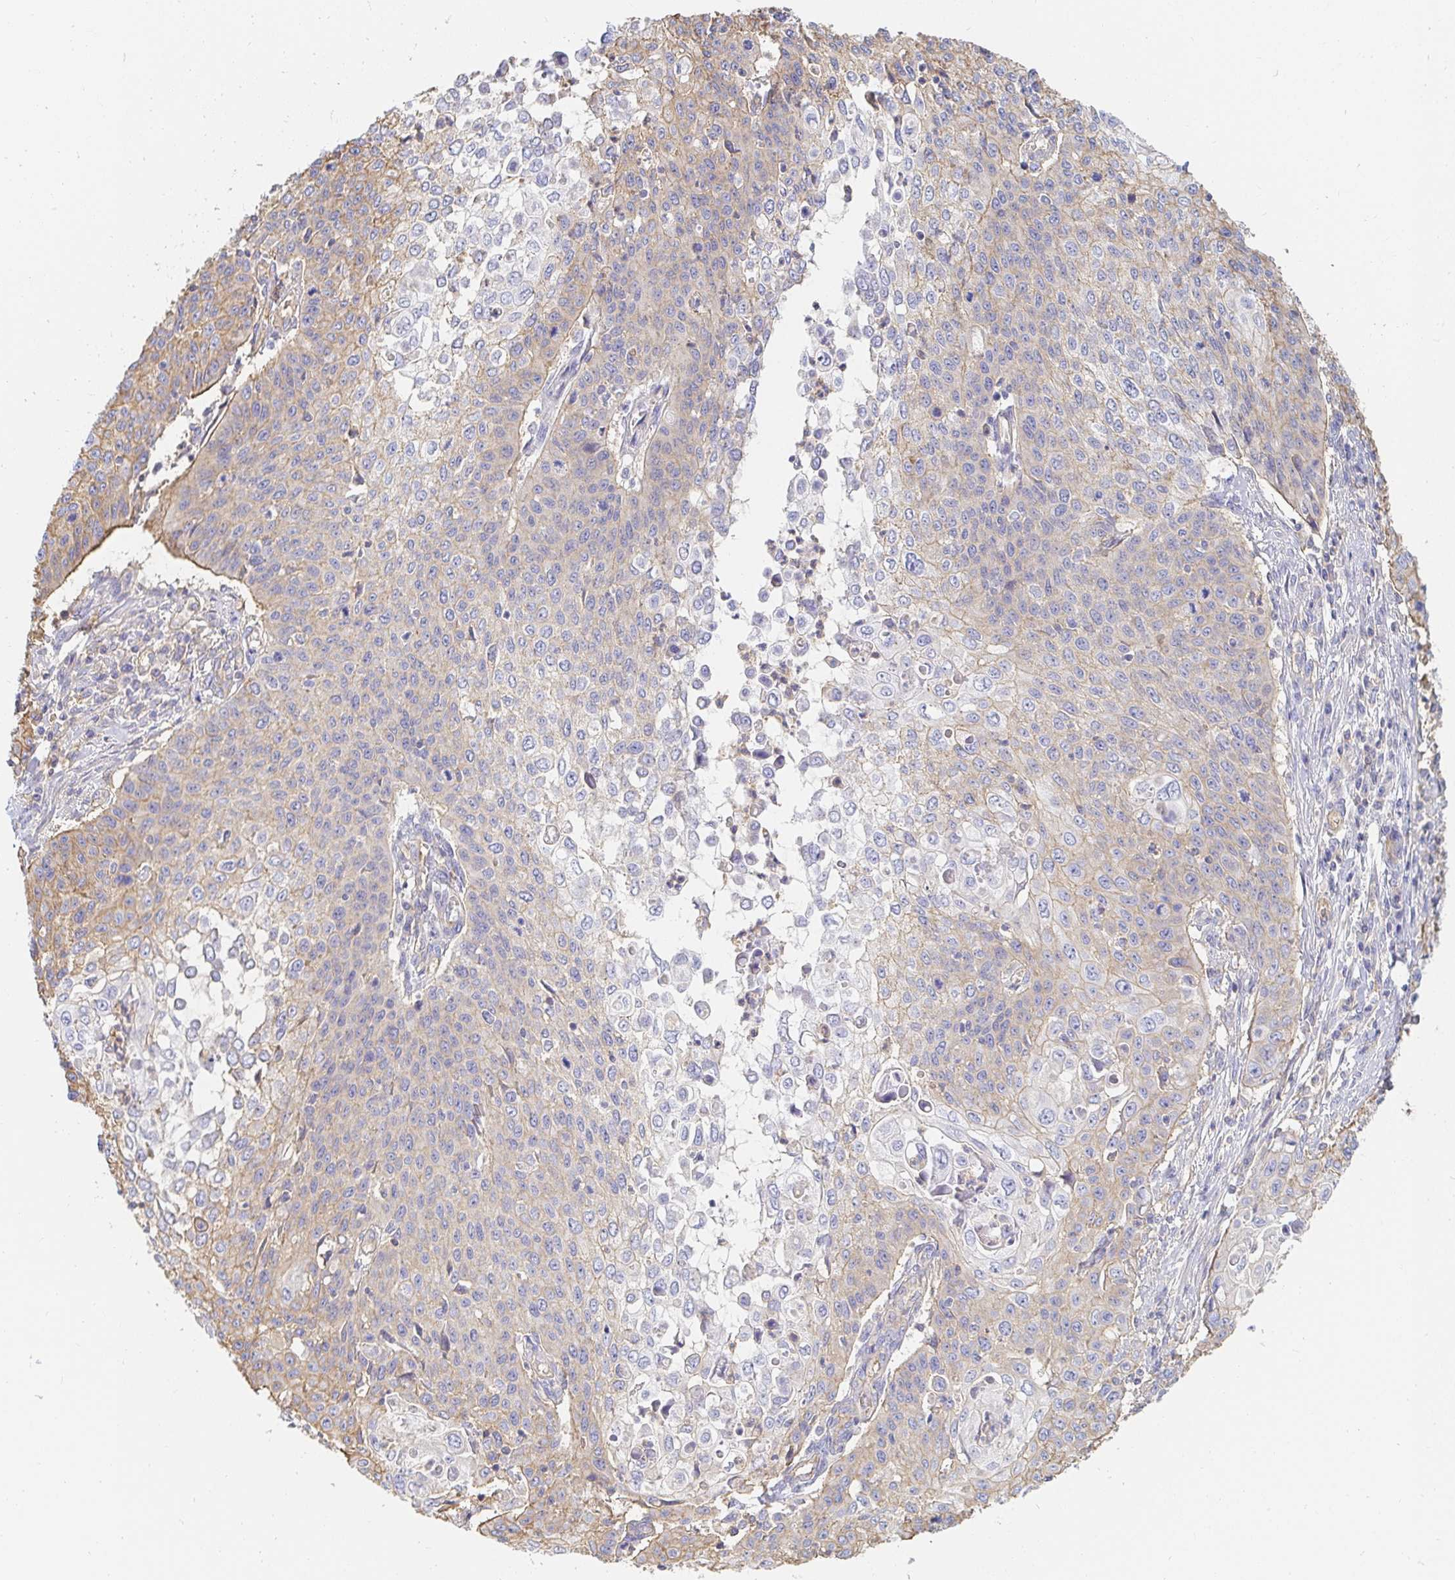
{"staining": {"intensity": "weak", "quantity": "<25%", "location": "cytoplasmic/membranous"}, "tissue": "cervical cancer", "cell_type": "Tumor cells", "image_type": "cancer", "snomed": [{"axis": "morphology", "description": "Squamous cell carcinoma, NOS"}, {"axis": "topography", "description": "Cervix"}], "caption": "Tumor cells show no significant staining in cervical cancer.", "gene": "TSPAN19", "patient": {"sex": "female", "age": 65}}